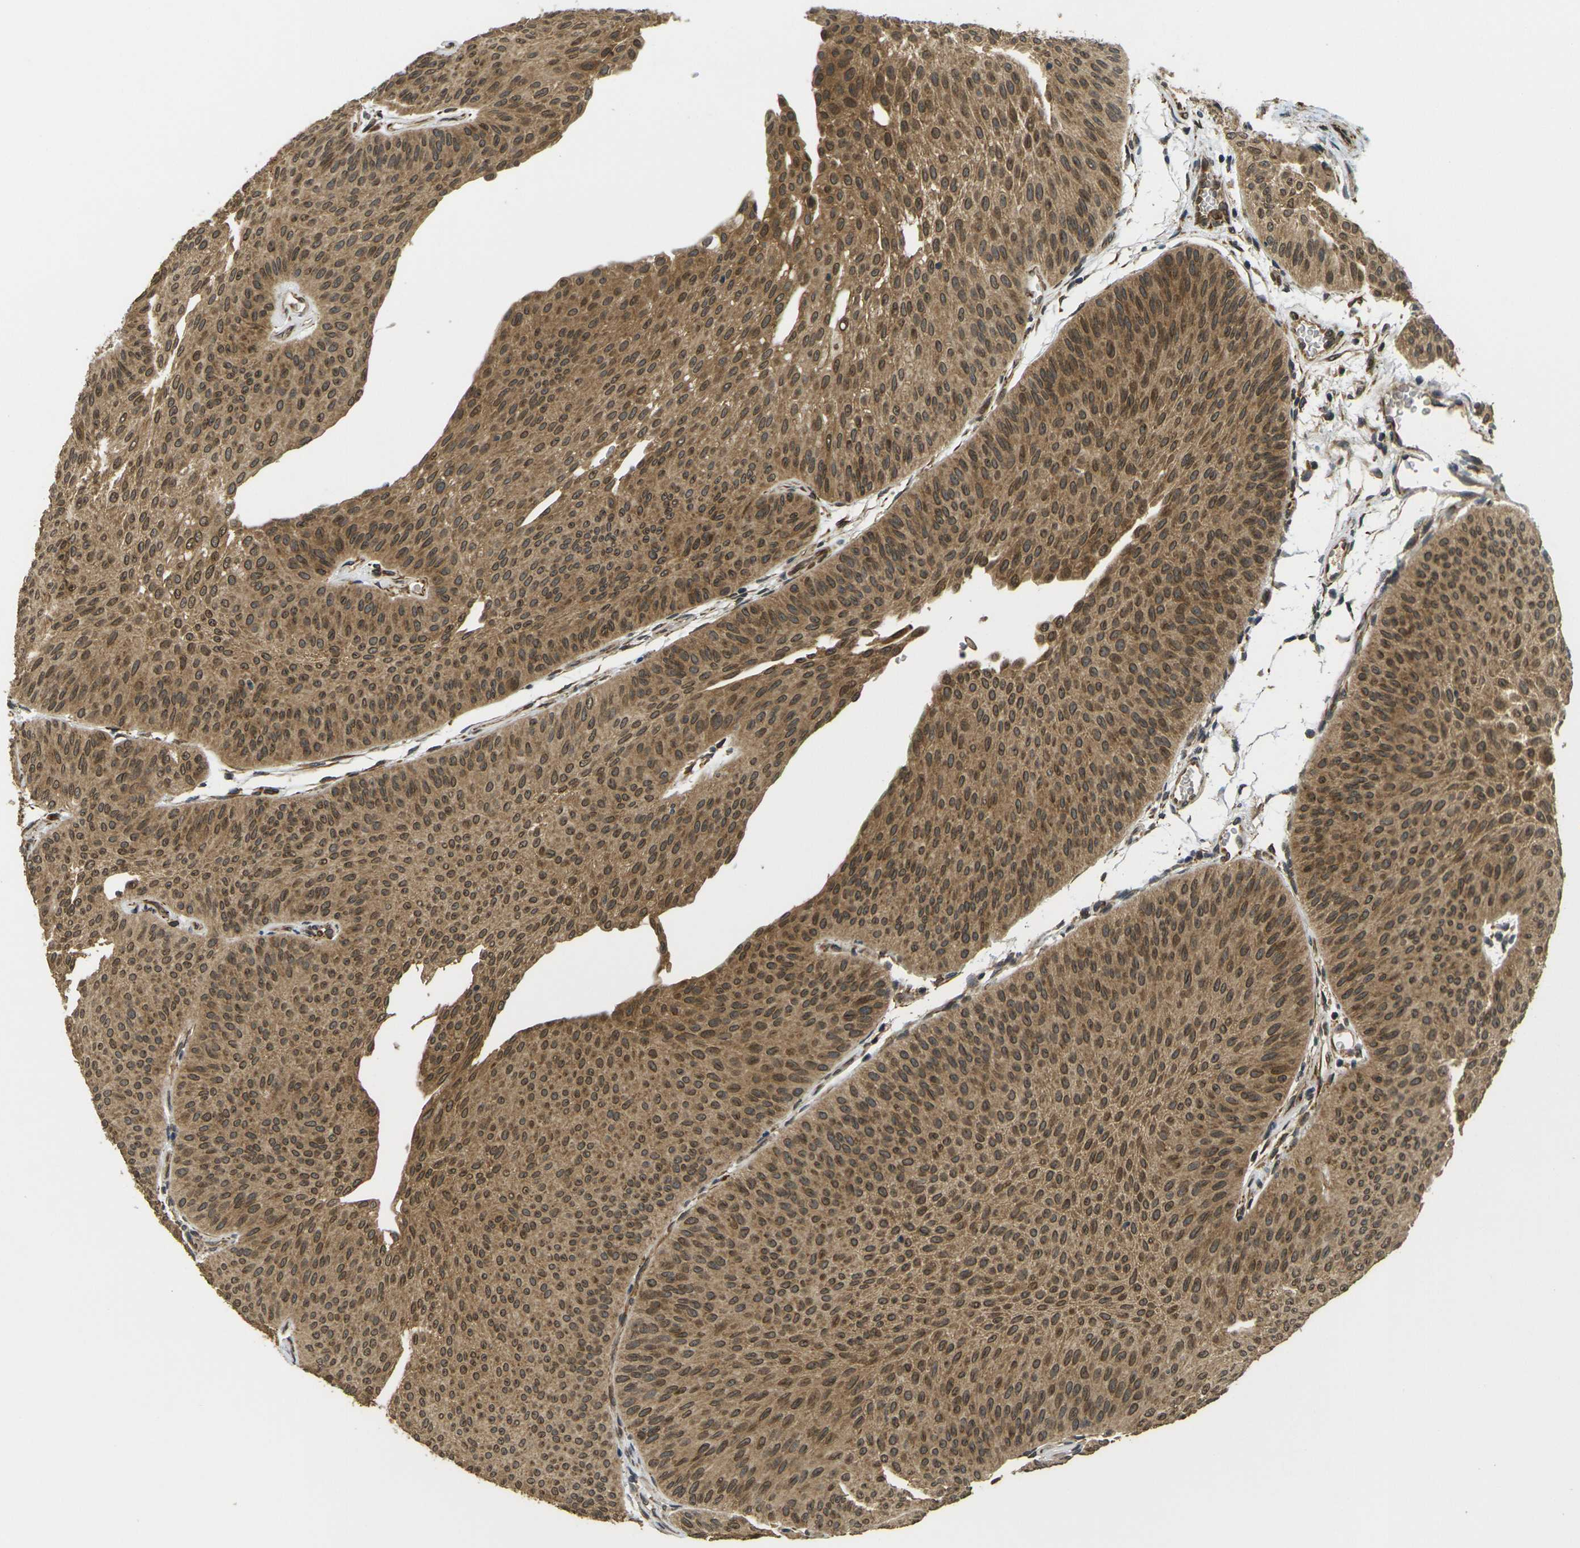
{"staining": {"intensity": "moderate", "quantity": ">75%", "location": "cytoplasmic/membranous,nuclear"}, "tissue": "urothelial cancer", "cell_type": "Tumor cells", "image_type": "cancer", "snomed": [{"axis": "morphology", "description": "Urothelial carcinoma, Low grade"}, {"axis": "topography", "description": "Urinary bladder"}], "caption": "Tumor cells exhibit moderate cytoplasmic/membranous and nuclear staining in about >75% of cells in low-grade urothelial carcinoma.", "gene": "FUT11", "patient": {"sex": "female", "age": 60}}